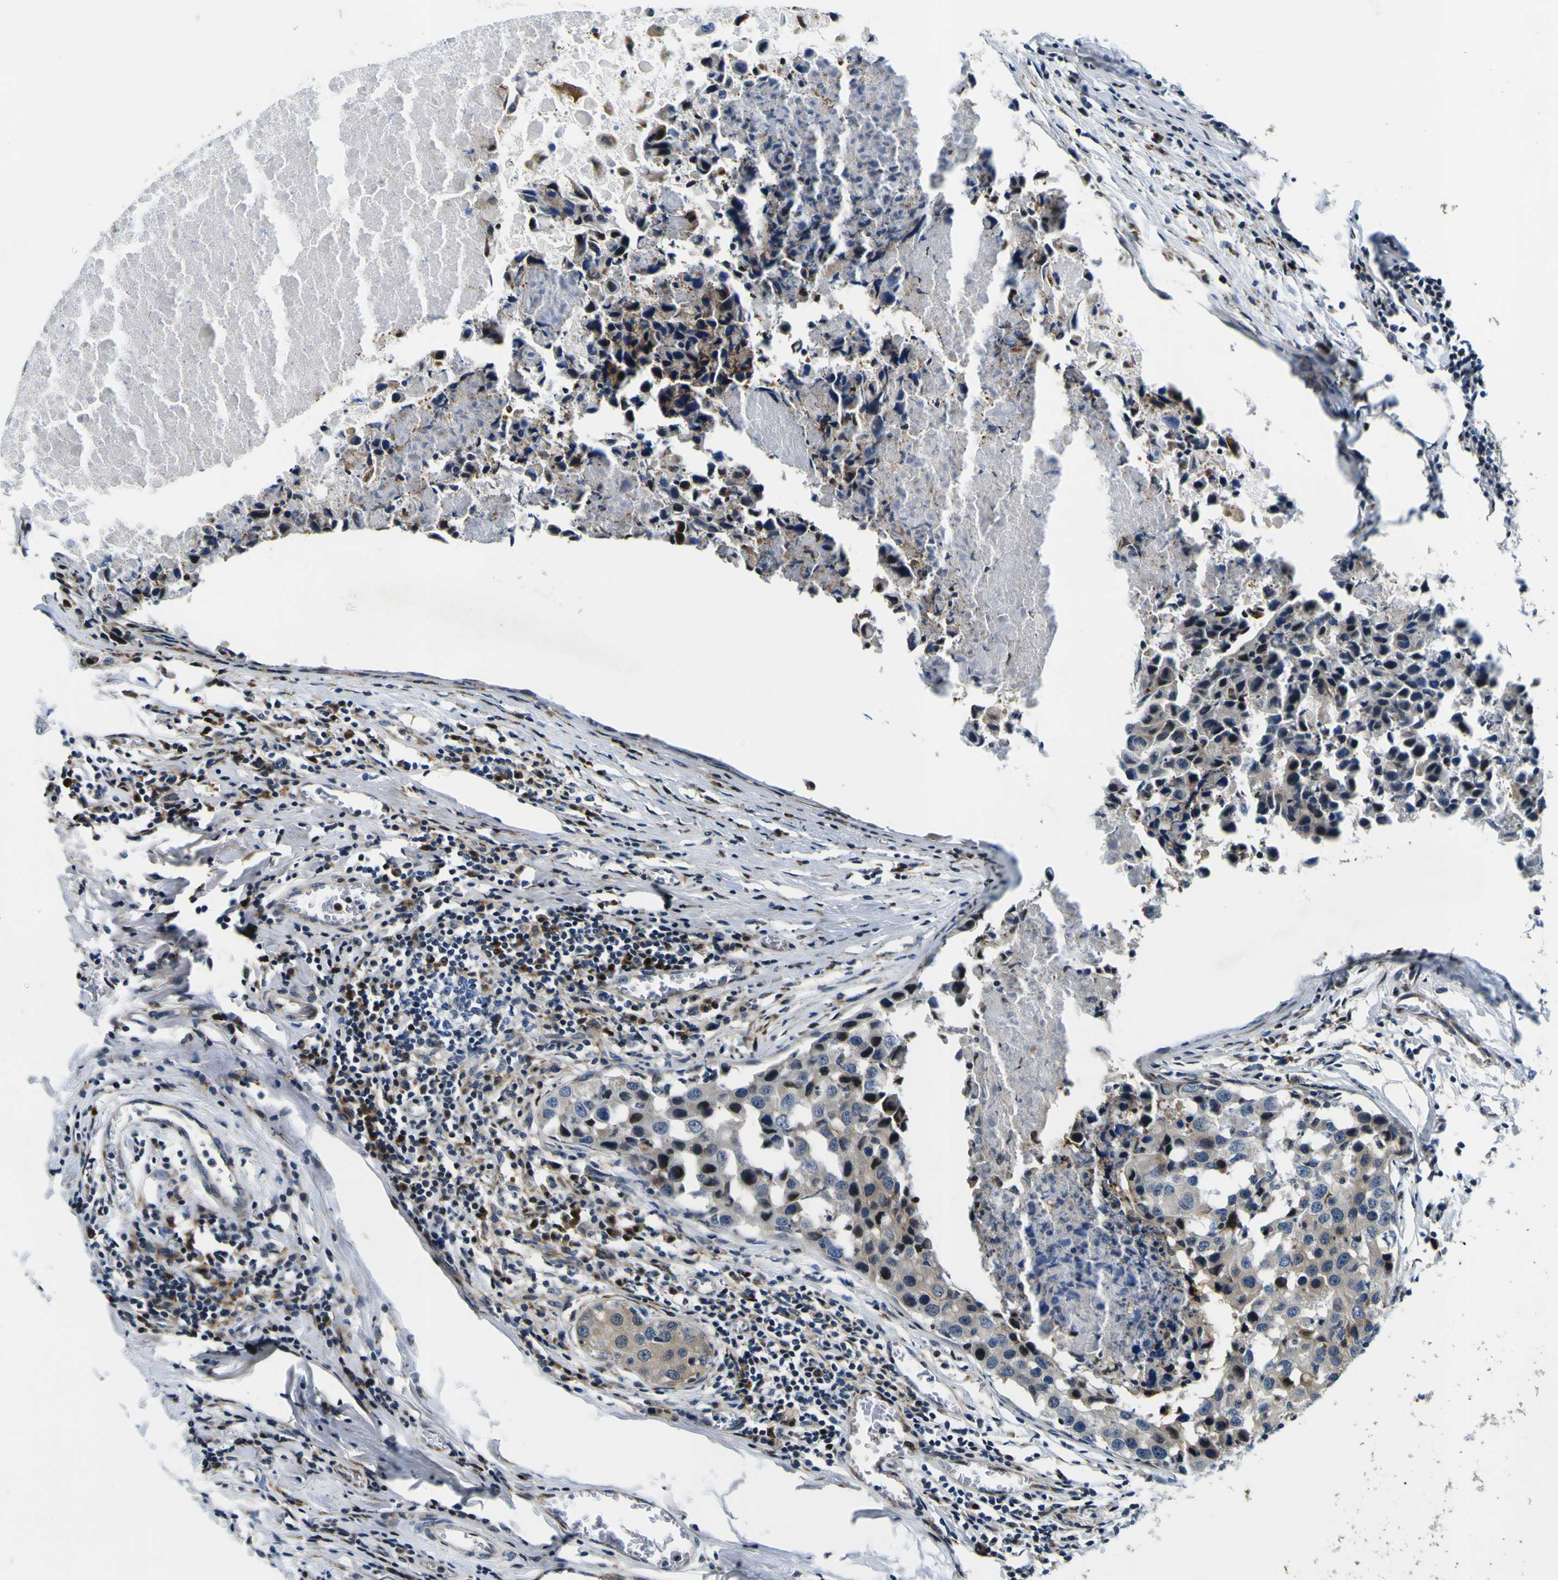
{"staining": {"intensity": "weak", "quantity": "<25%", "location": "cytoplasmic/membranous"}, "tissue": "breast cancer", "cell_type": "Tumor cells", "image_type": "cancer", "snomed": [{"axis": "morphology", "description": "Duct carcinoma"}, {"axis": "topography", "description": "Breast"}], "caption": "High magnification brightfield microscopy of intraductal carcinoma (breast) stained with DAB (3,3'-diaminobenzidine) (brown) and counterstained with hematoxylin (blue): tumor cells show no significant expression.", "gene": "NLRP3", "patient": {"sex": "female", "age": 27}}